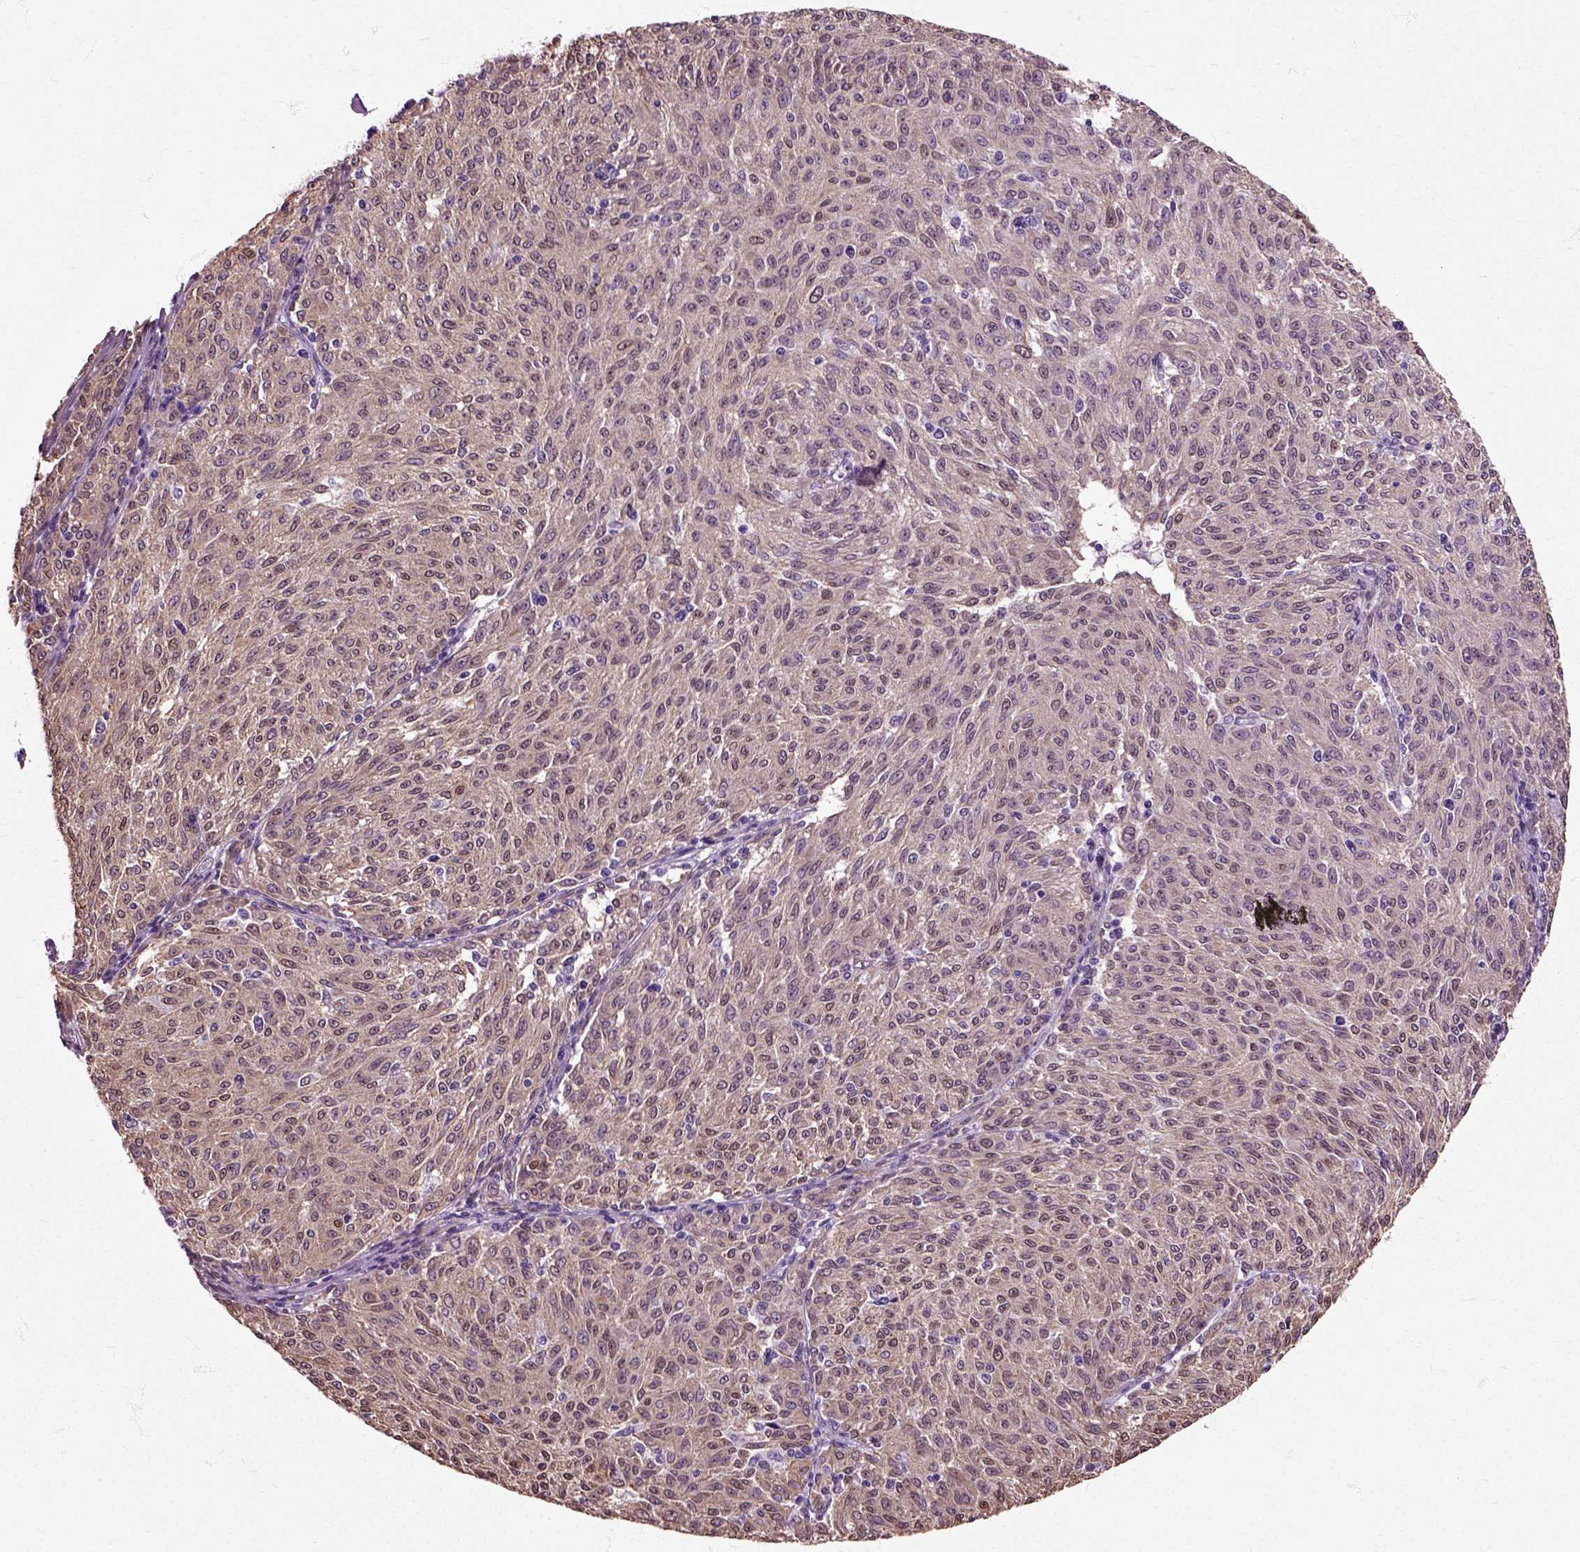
{"staining": {"intensity": "weak", "quantity": ">75%", "location": "cytoplasmic/membranous"}, "tissue": "melanoma", "cell_type": "Tumor cells", "image_type": "cancer", "snomed": [{"axis": "morphology", "description": "Malignant melanoma, NOS"}, {"axis": "topography", "description": "Skin"}], "caption": "Malignant melanoma tissue exhibits weak cytoplasmic/membranous positivity in approximately >75% of tumor cells", "gene": "HSPA2", "patient": {"sex": "female", "age": 72}}